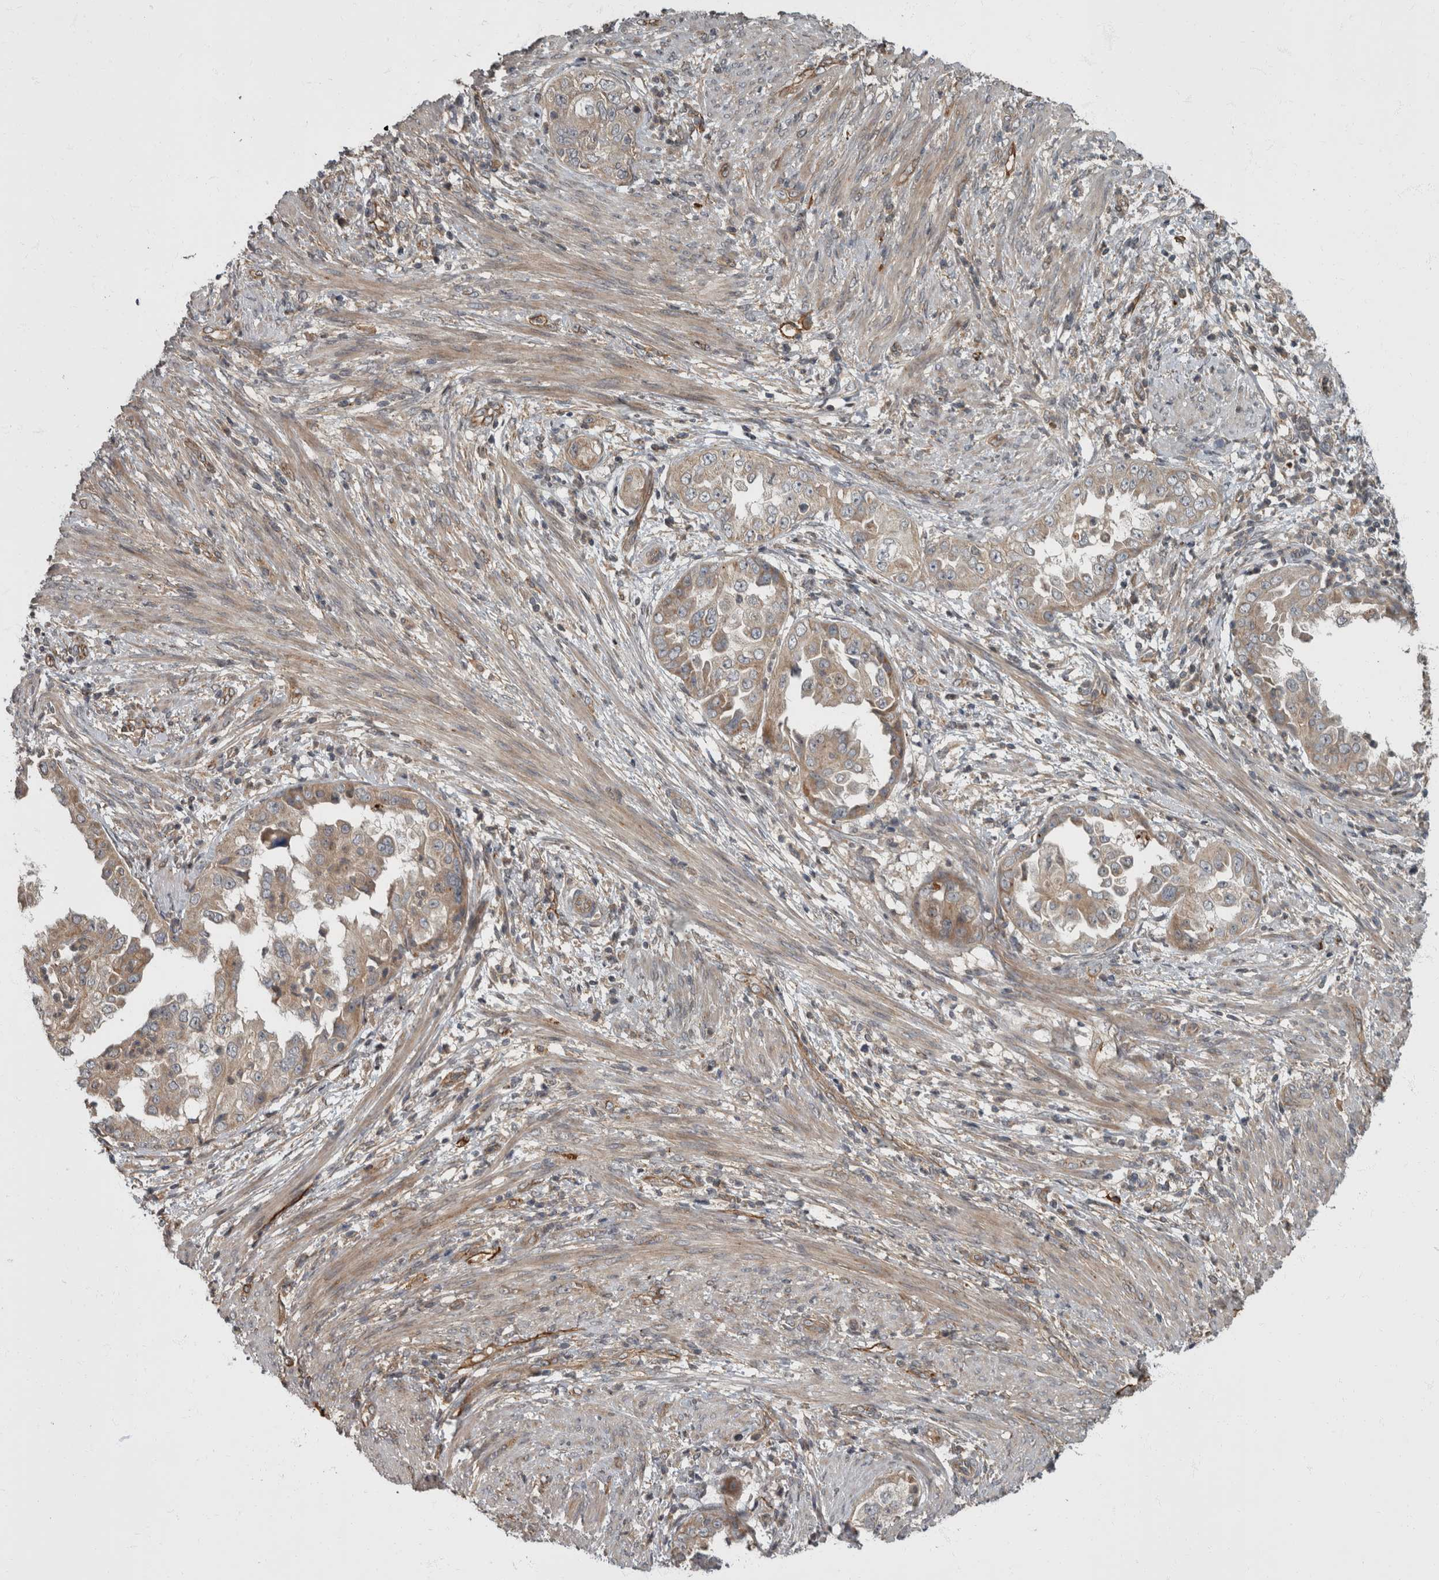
{"staining": {"intensity": "weak", "quantity": "25%-75%", "location": "cytoplasmic/membranous"}, "tissue": "endometrial cancer", "cell_type": "Tumor cells", "image_type": "cancer", "snomed": [{"axis": "morphology", "description": "Adenocarcinoma, NOS"}, {"axis": "topography", "description": "Endometrium"}], "caption": "Tumor cells display weak cytoplasmic/membranous staining in approximately 25%-75% of cells in endometrial cancer.", "gene": "VEGFD", "patient": {"sex": "female", "age": 85}}